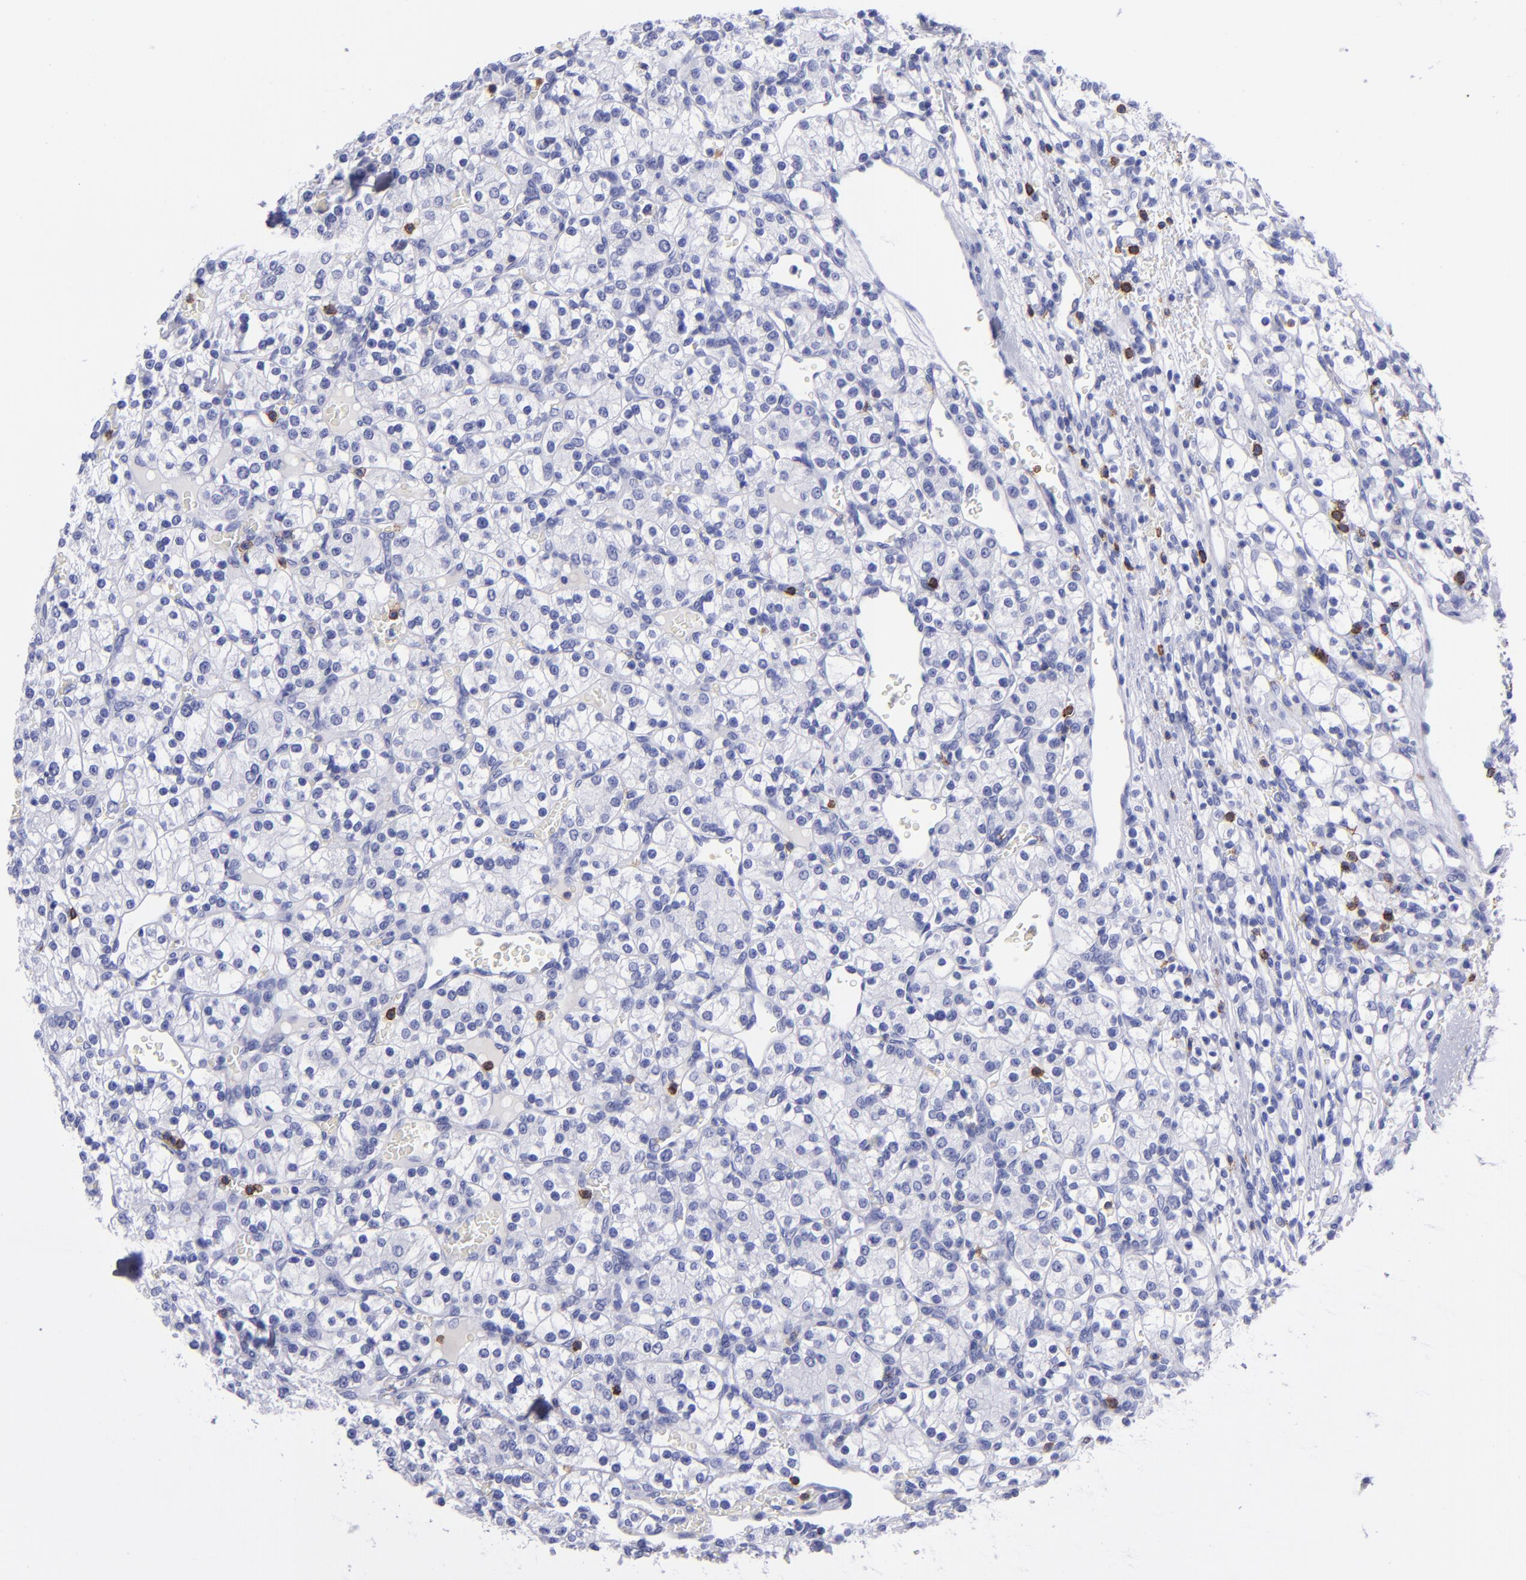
{"staining": {"intensity": "negative", "quantity": "none", "location": "none"}, "tissue": "renal cancer", "cell_type": "Tumor cells", "image_type": "cancer", "snomed": [{"axis": "morphology", "description": "Adenocarcinoma, NOS"}, {"axis": "topography", "description": "Kidney"}], "caption": "Immunohistochemical staining of human renal cancer shows no significant positivity in tumor cells.", "gene": "CD6", "patient": {"sex": "female", "age": 62}}